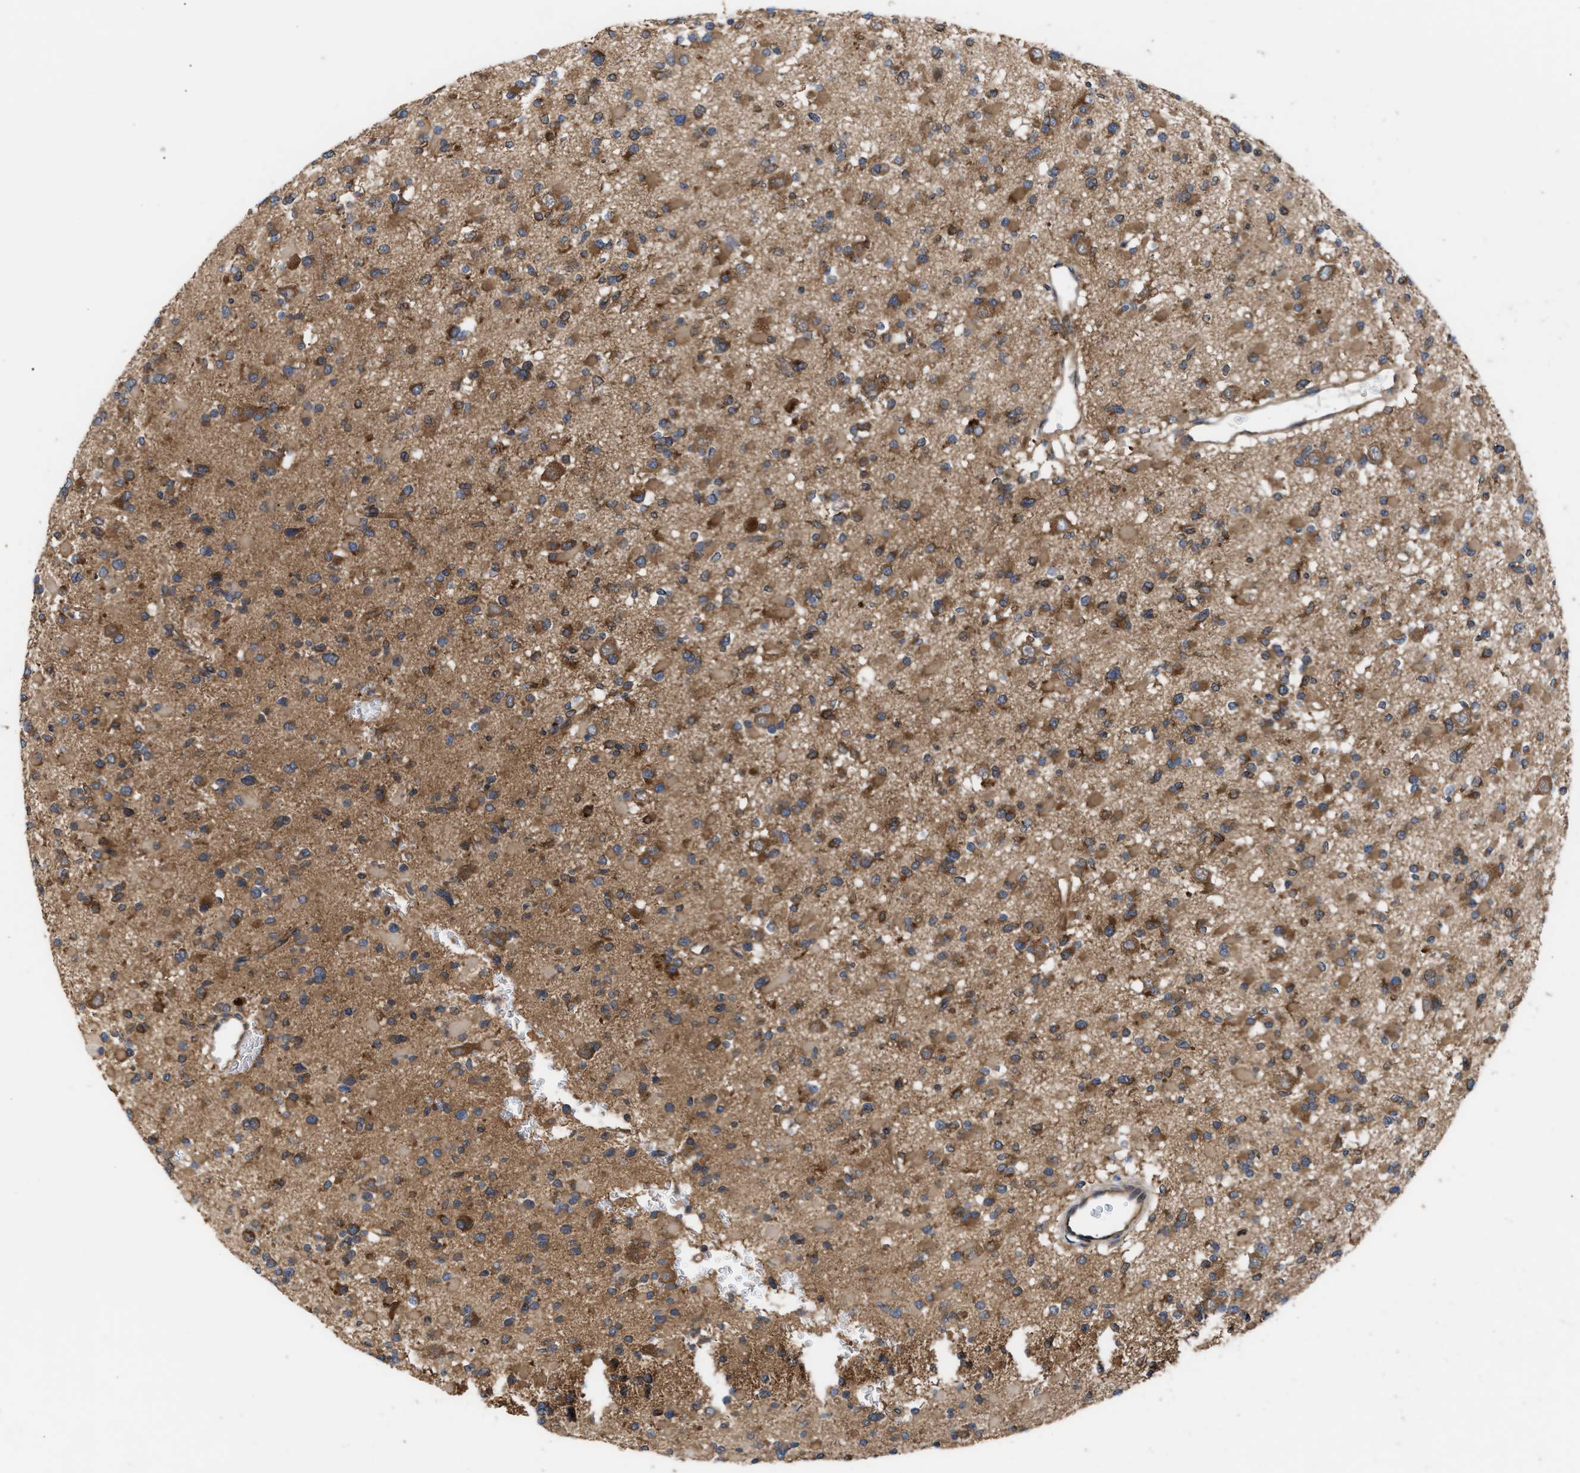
{"staining": {"intensity": "moderate", "quantity": ">75%", "location": "cytoplasmic/membranous"}, "tissue": "glioma", "cell_type": "Tumor cells", "image_type": "cancer", "snomed": [{"axis": "morphology", "description": "Glioma, malignant, Low grade"}, {"axis": "topography", "description": "Brain"}], "caption": "Immunohistochemical staining of human glioma shows moderate cytoplasmic/membranous protein staining in approximately >75% of tumor cells.", "gene": "LAPTM4B", "patient": {"sex": "female", "age": 22}}